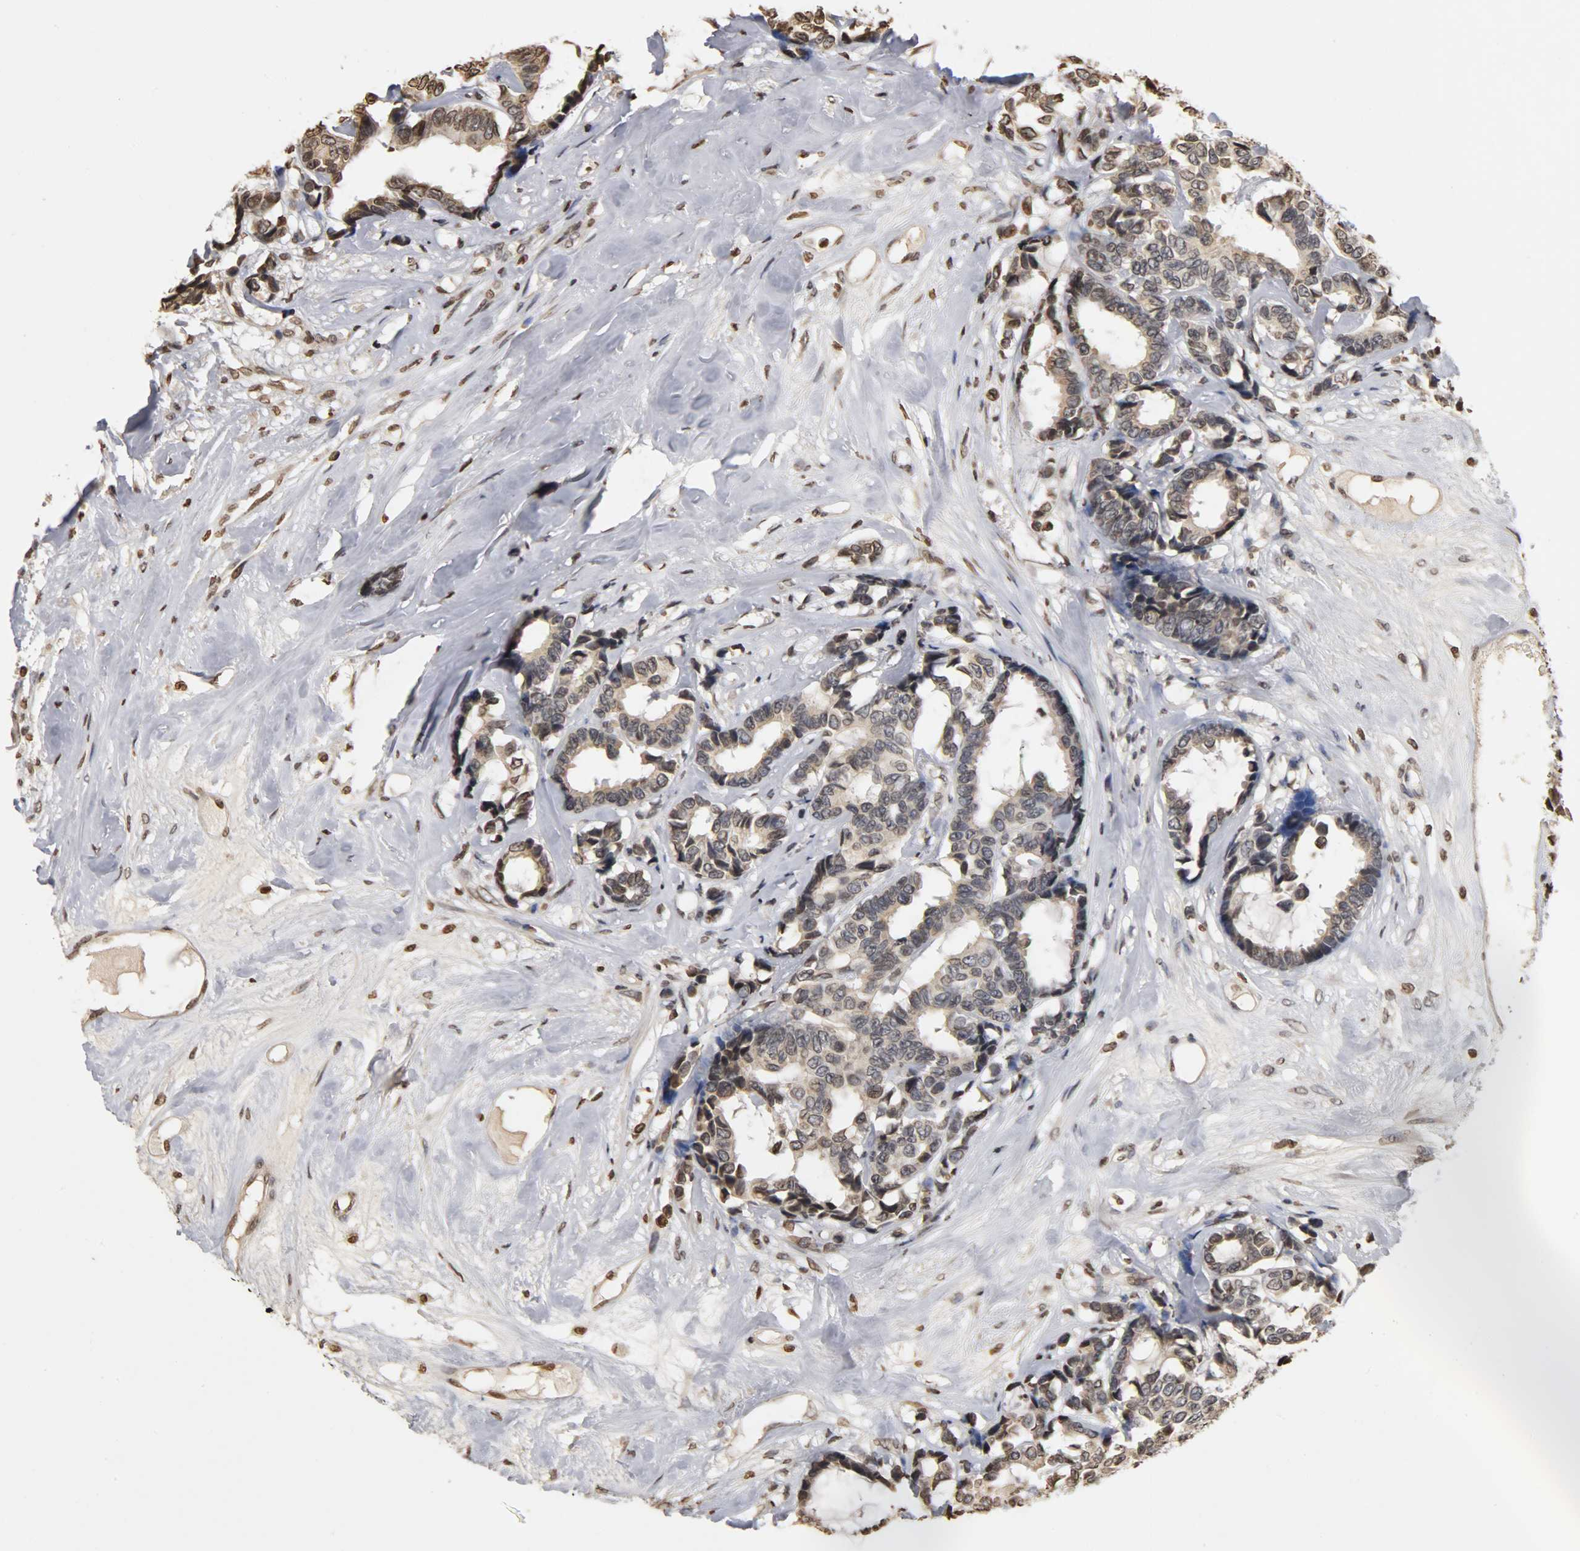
{"staining": {"intensity": "weak", "quantity": "25%-75%", "location": "cytoplasmic/membranous,nuclear"}, "tissue": "breast cancer", "cell_type": "Tumor cells", "image_type": "cancer", "snomed": [{"axis": "morphology", "description": "Duct carcinoma"}, {"axis": "topography", "description": "Breast"}], "caption": "The image shows a brown stain indicating the presence of a protein in the cytoplasmic/membranous and nuclear of tumor cells in infiltrating ductal carcinoma (breast).", "gene": "ERCC2", "patient": {"sex": "female", "age": 87}}